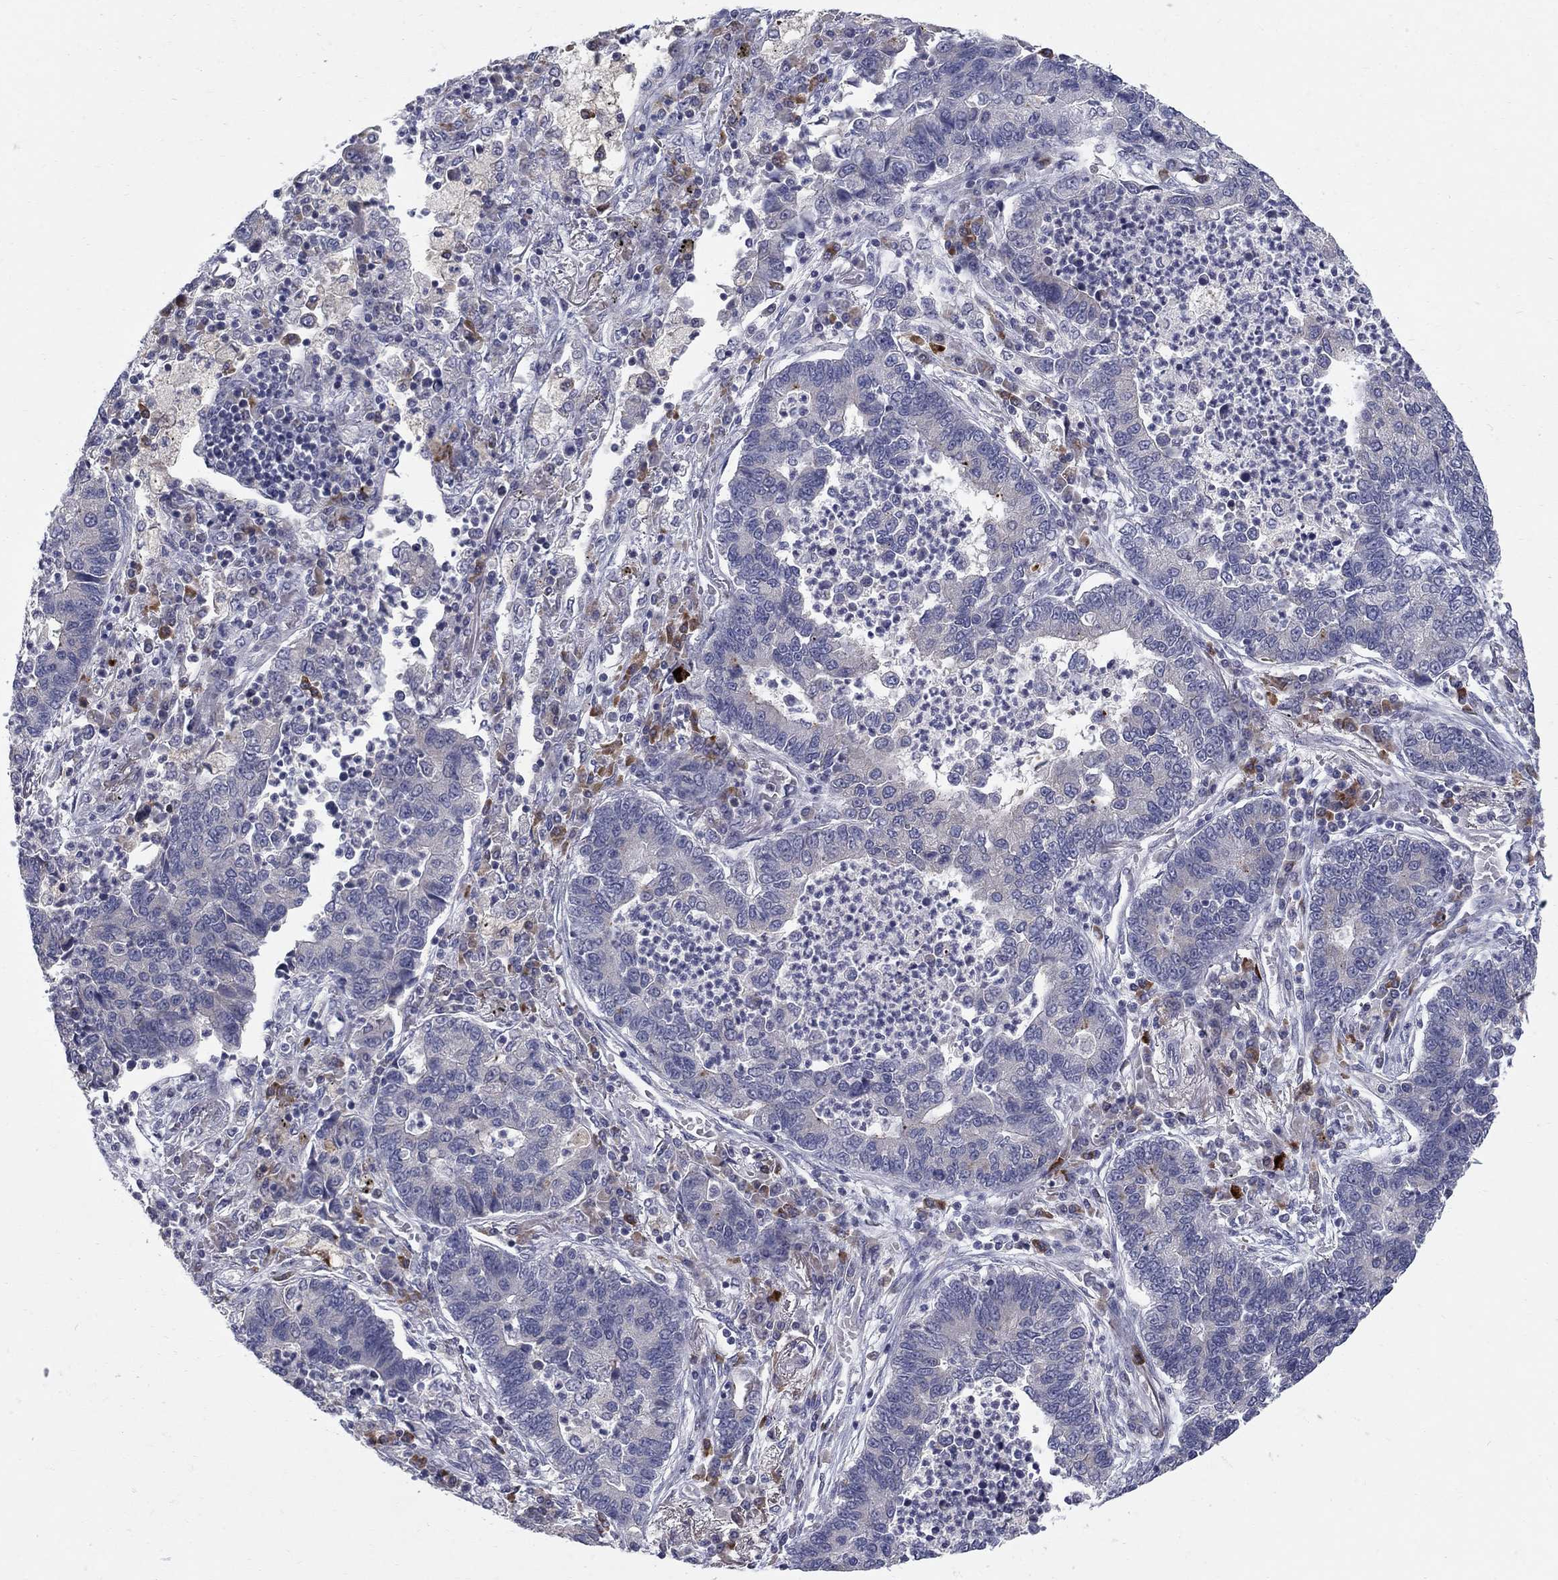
{"staining": {"intensity": "negative", "quantity": "none", "location": "none"}, "tissue": "lung cancer", "cell_type": "Tumor cells", "image_type": "cancer", "snomed": [{"axis": "morphology", "description": "Adenocarcinoma, NOS"}, {"axis": "topography", "description": "Lung"}], "caption": "Immunohistochemistry (IHC) of lung cancer (adenocarcinoma) displays no staining in tumor cells.", "gene": "NTRK2", "patient": {"sex": "female", "age": 57}}